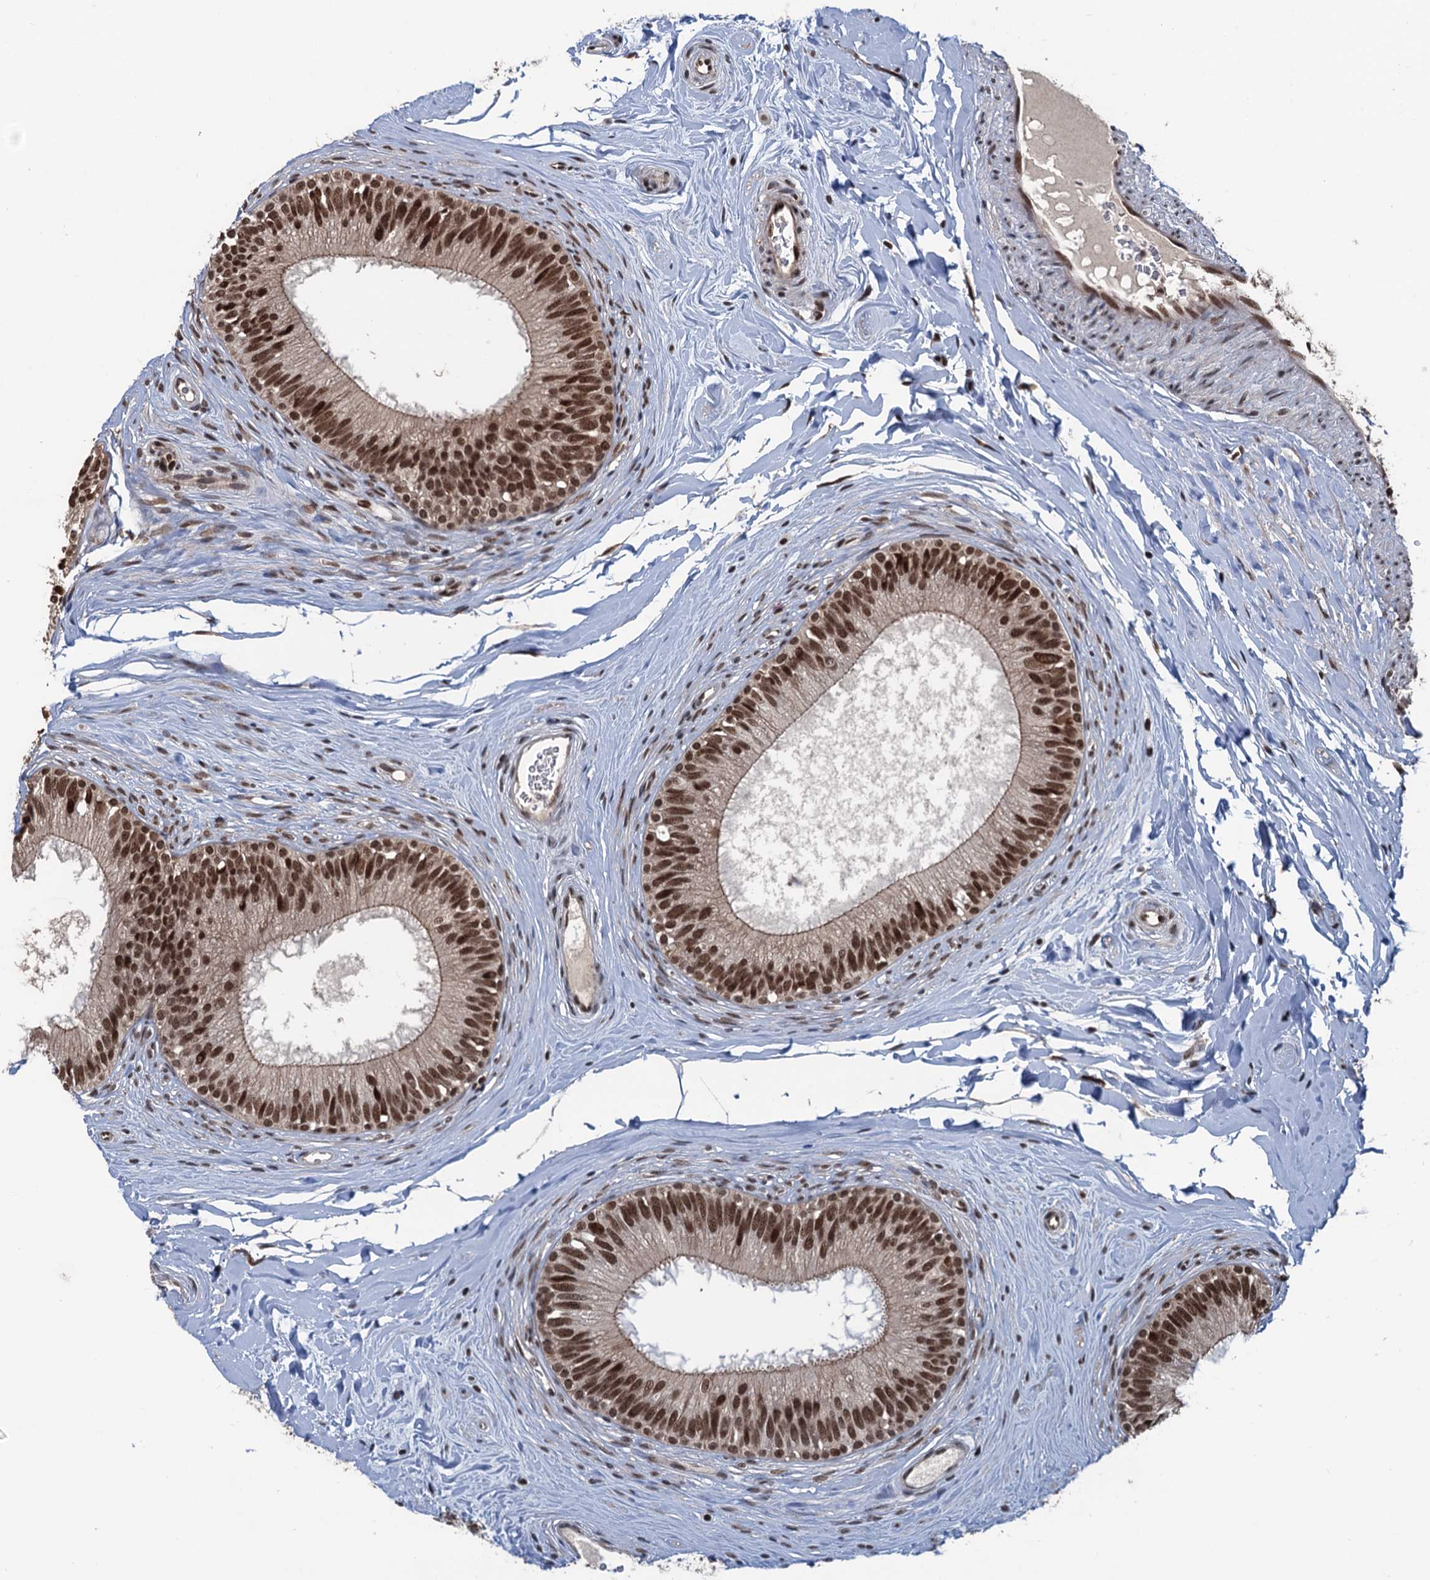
{"staining": {"intensity": "strong", "quantity": ">75%", "location": "nuclear"}, "tissue": "epididymis", "cell_type": "Glandular cells", "image_type": "normal", "snomed": [{"axis": "morphology", "description": "Normal tissue, NOS"}, {"axis": "topography", "description": "Epididymis"}], "caption": "Immunohistochemical staining of unremarkable human epididymis shows strong nuclear protein expression in about >75% of glandular cells. (Stains: DAB (3,3'-diaminobenzidine) in brown, nuclei in blue, Microscopy: brightfield microscopy at high magnification).", "gene": "RASSF4", "patient": {"sex": "male", "age": 33}}